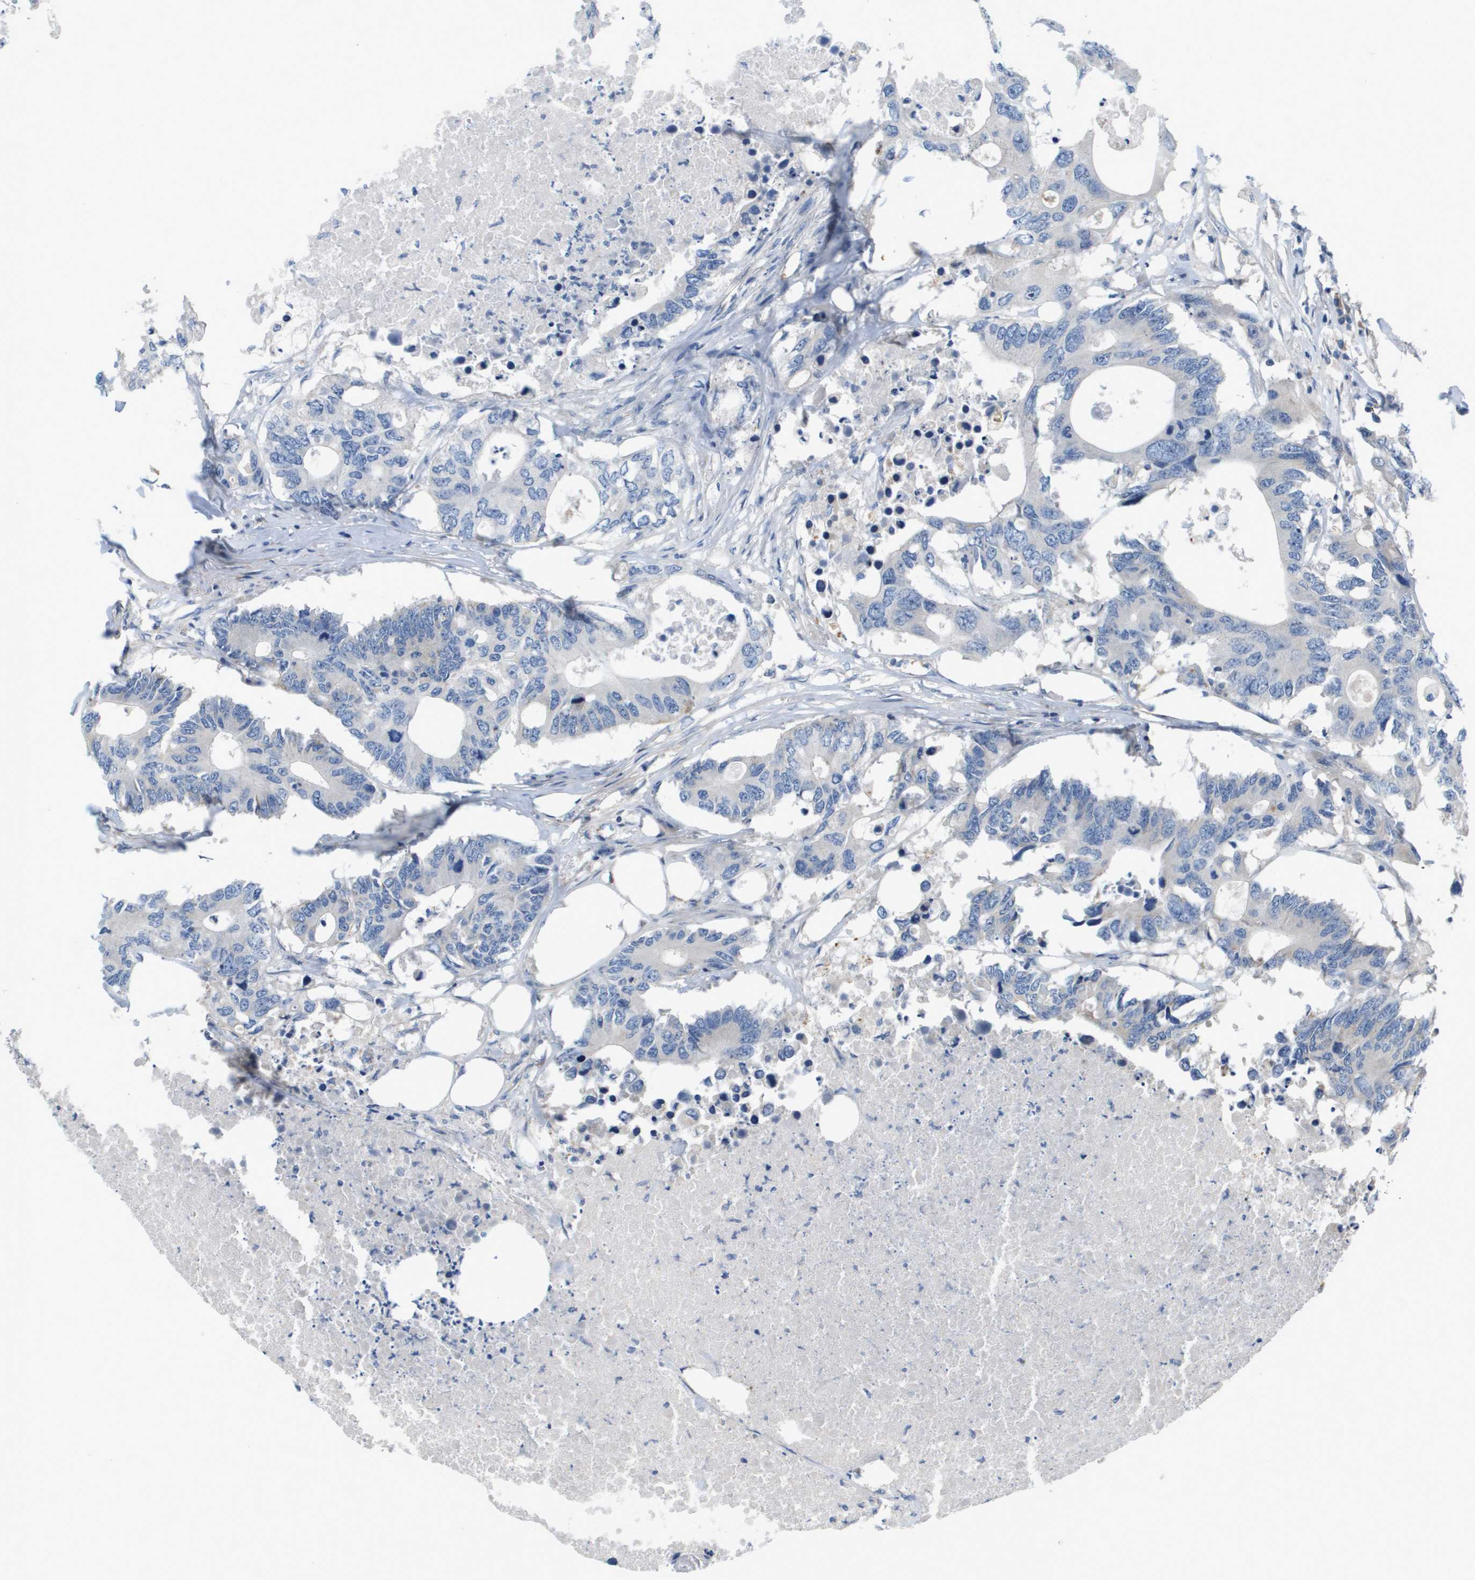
{"staining": {"intensity": "negative", "quantity": "none", "location": "none"}, "tissue": "colorectal cancer", "cell_type": "Tumor cells", "image_type": "cancer", "snomed": [{"axis": "morphology", "description": "Adenocarcinoma, NOS"}, {"axis": "topography", "description": "Colon"}], "caption": "There is no significant staining in tumor cells of colorectal adenocarcinoma.", "gene": "B3GNT5", "patient": {"sex": "male", "age": 71}}